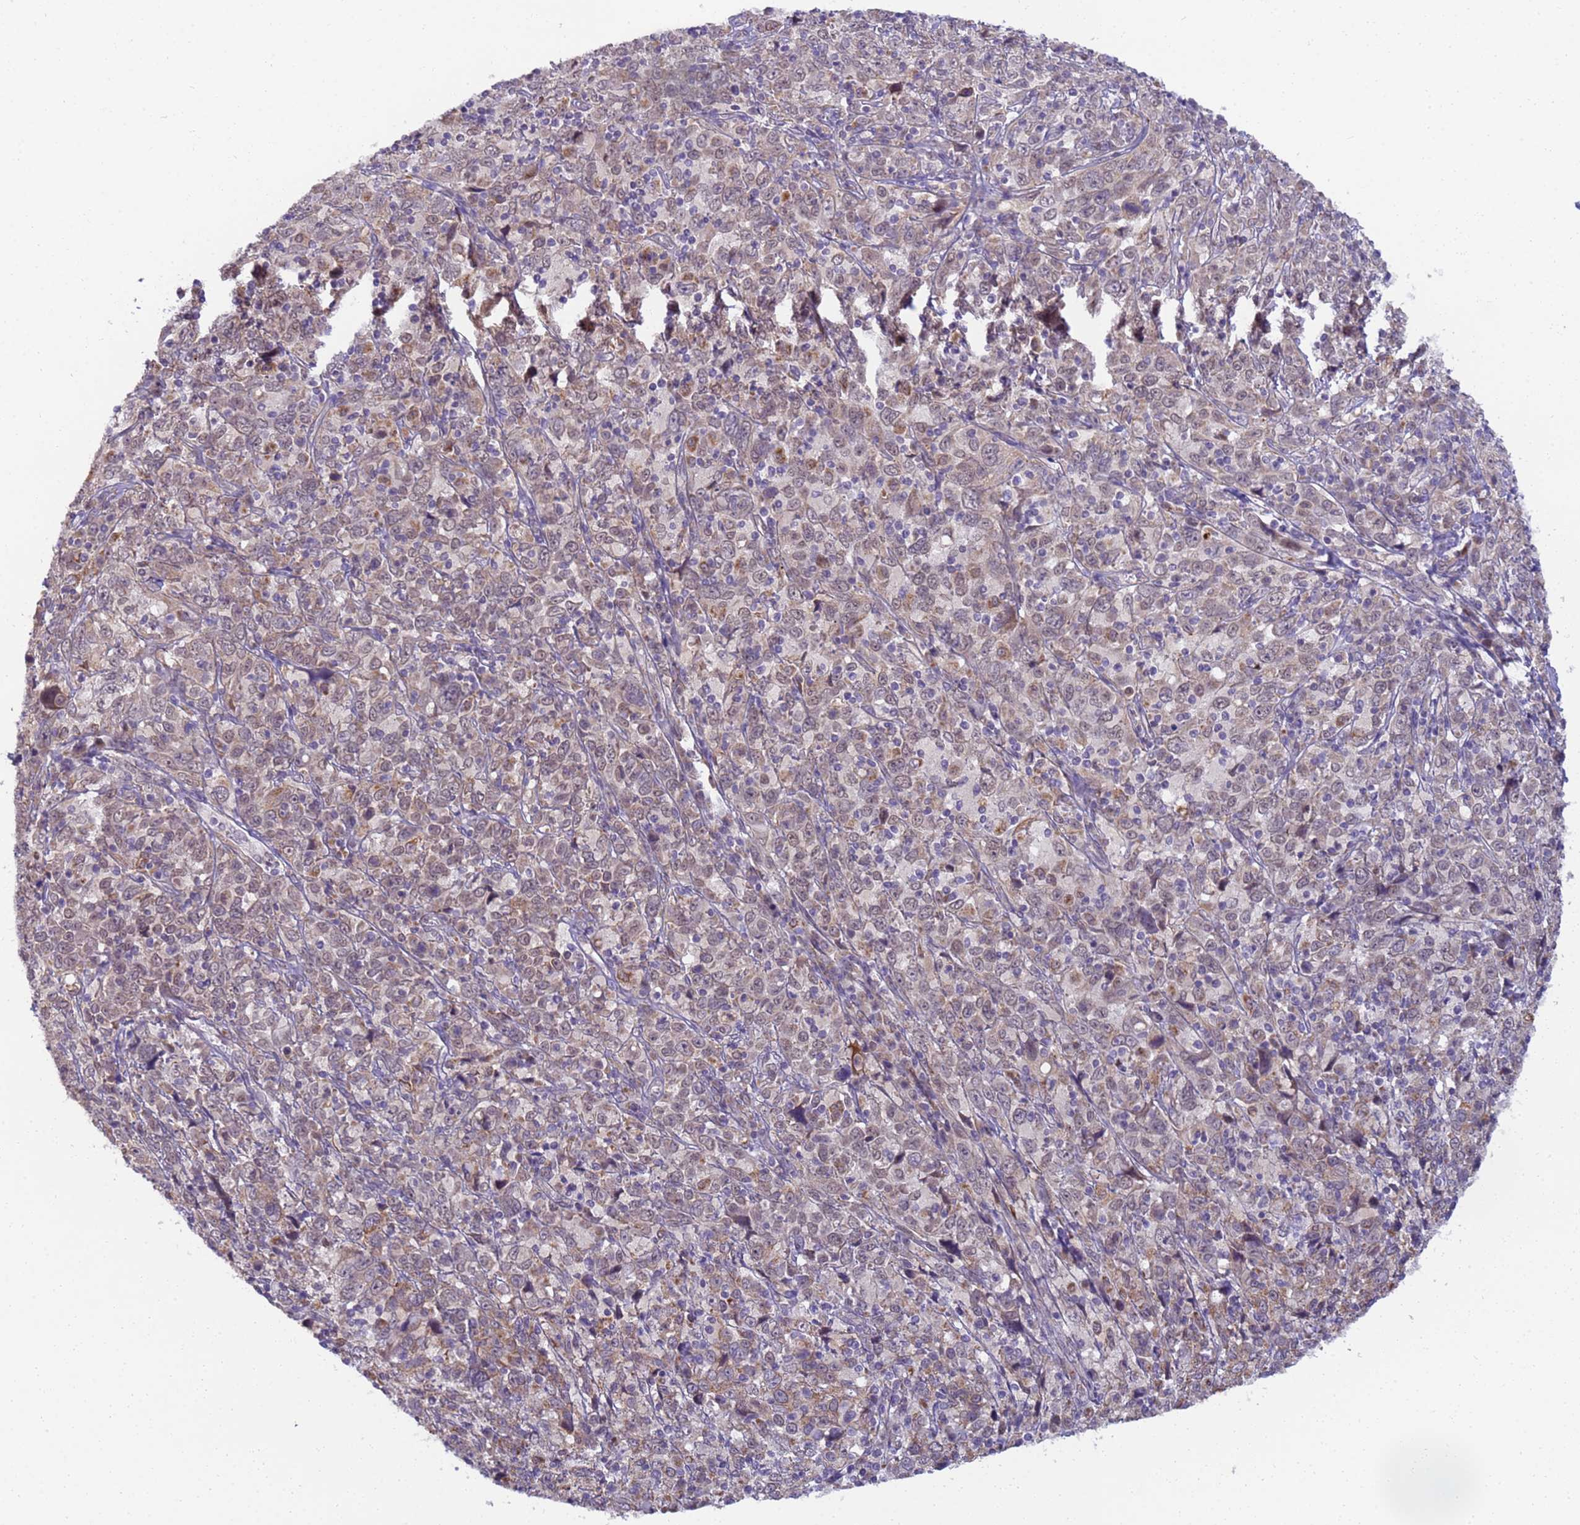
{"staining": {"intensity": "weak", "quantity": ">75%", "location": "cytoplasmic/membranous,nuclear"}, "tissue": "cervical cancer", "cell_type": "Tumor cells", "image_type": "cancer", "snomed": [{"axis": "morphology", "description": "Squamous cell carcinoma, NOS"}, {"axis": "topography", "description": "Cervix"}], "caption": "About >75% of tumor cells in human cervical squamous cell carcinoma show weak cytoplasmic/membranous and nuclear protein staining as visualized by brown immunohistochemical staining.", "gene": "RAPGEF3", "patient": {"sex": "female", "age": 46}}